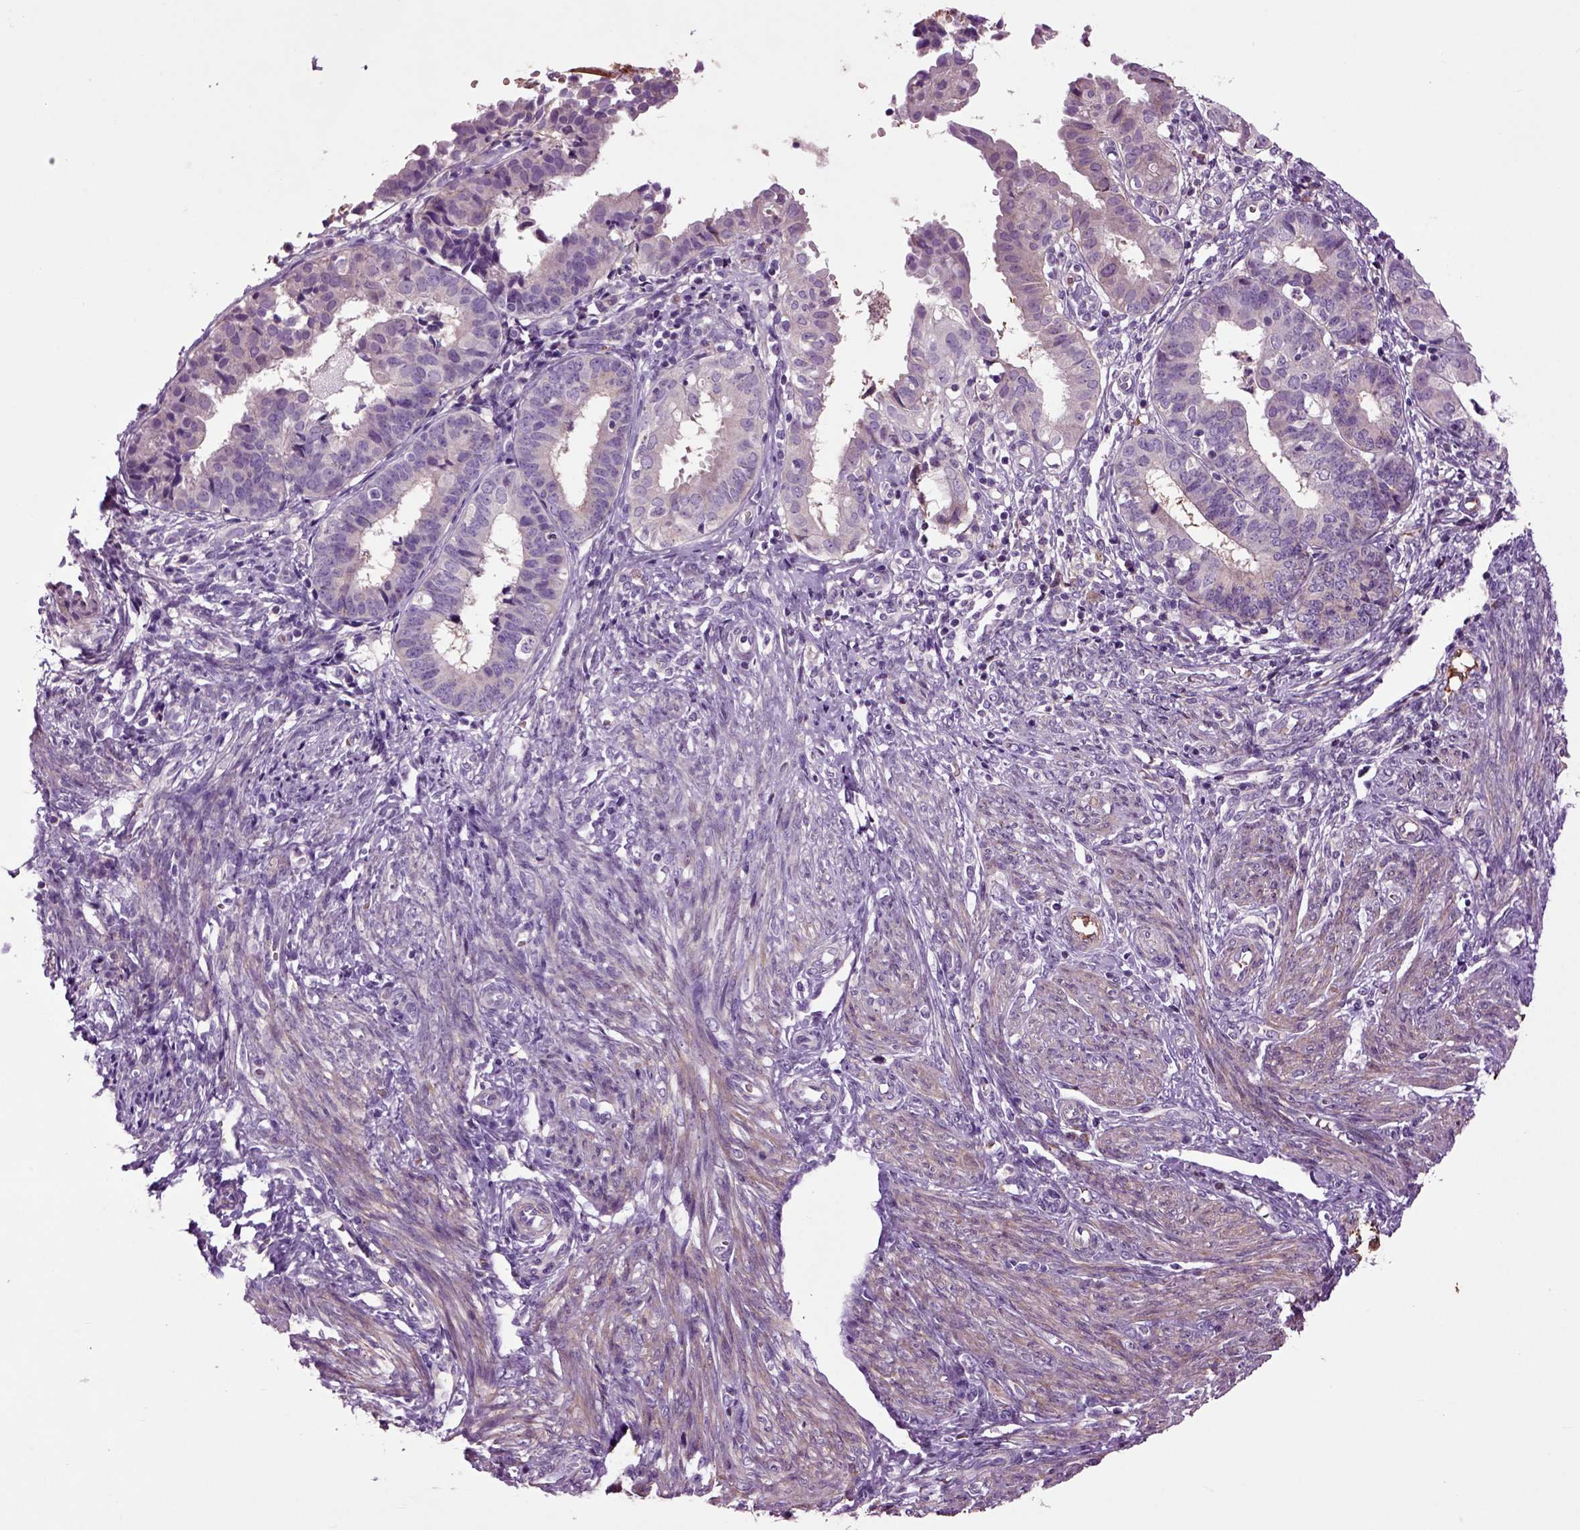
{"staining": {"intensity": "negative", "quantity": "none", "location": "none"}, "tissue": "endometrial cancer", "cell_type": "Tumor cells", "image_type": "cancer", "snomed": [{"axis": "morphology", "description": "Adenocarcinoma, NOS"}, {"axis": "topography", "description": "Endometrium"}], "caption": "Immunohistochemical staining of human endometrial adenocarcinoma reveals no significant staining in tumor cells.", "gene": "SPON1", "patient": {"sex": "female", "age": 68}}